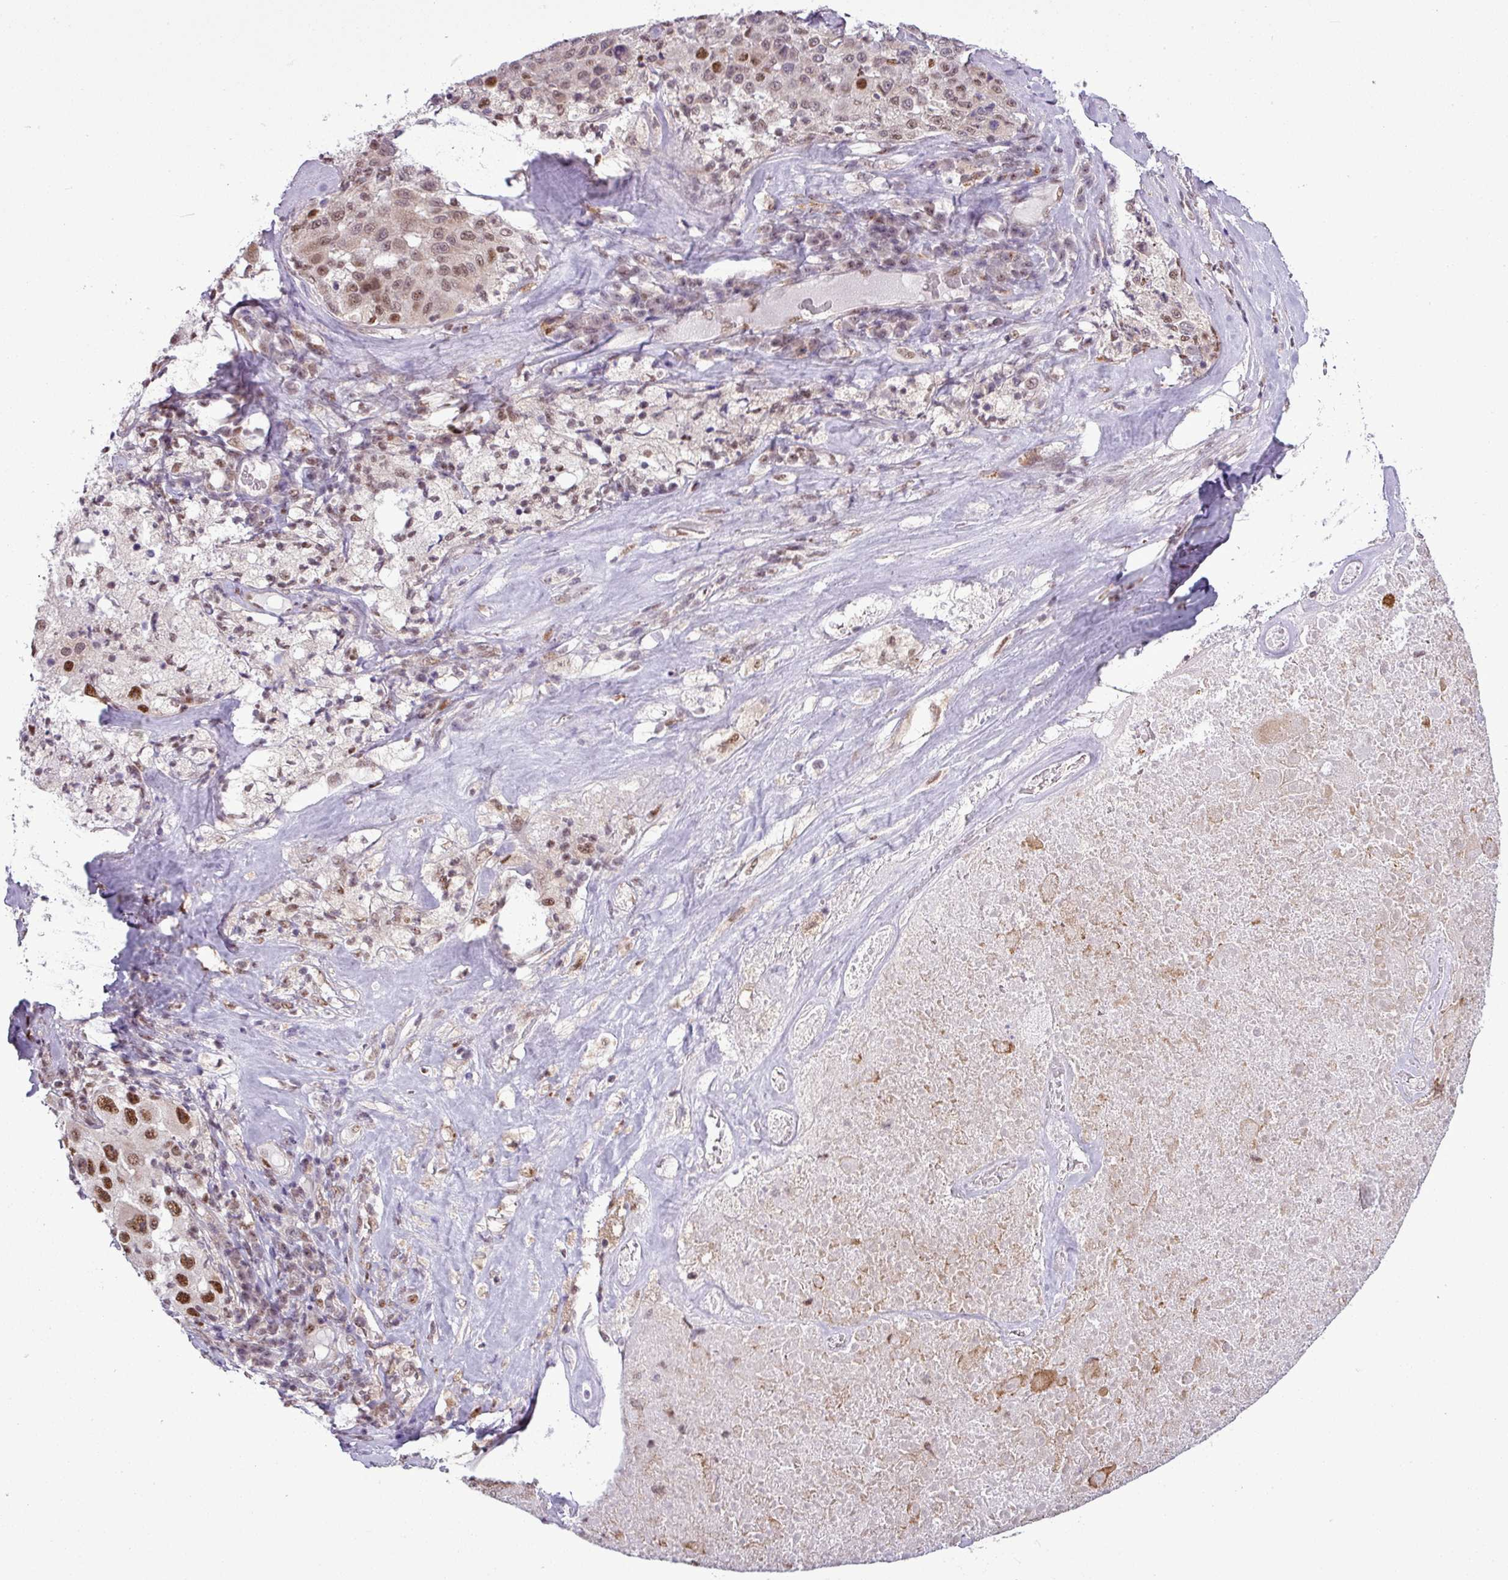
{"staining": {"intensity": "moderate", "quantity": ">75%", "location": "nuclear"}, "tissue": "melanoma", "cell_type": "Tumor cells", "image_type": "cancer", "snomed": [{"axis": "morphology", "description": "Malignant melanoma, Metastatic site"}, {"axis": "topography", "description": "Lymph node"}], "caption": "Protein staining of melanoma tissue reveals moderate nuclear positivity in approximately >75% of tumor cells.", "gene": "ZNF217", "patient": {"sex": "male", "age": 62}}